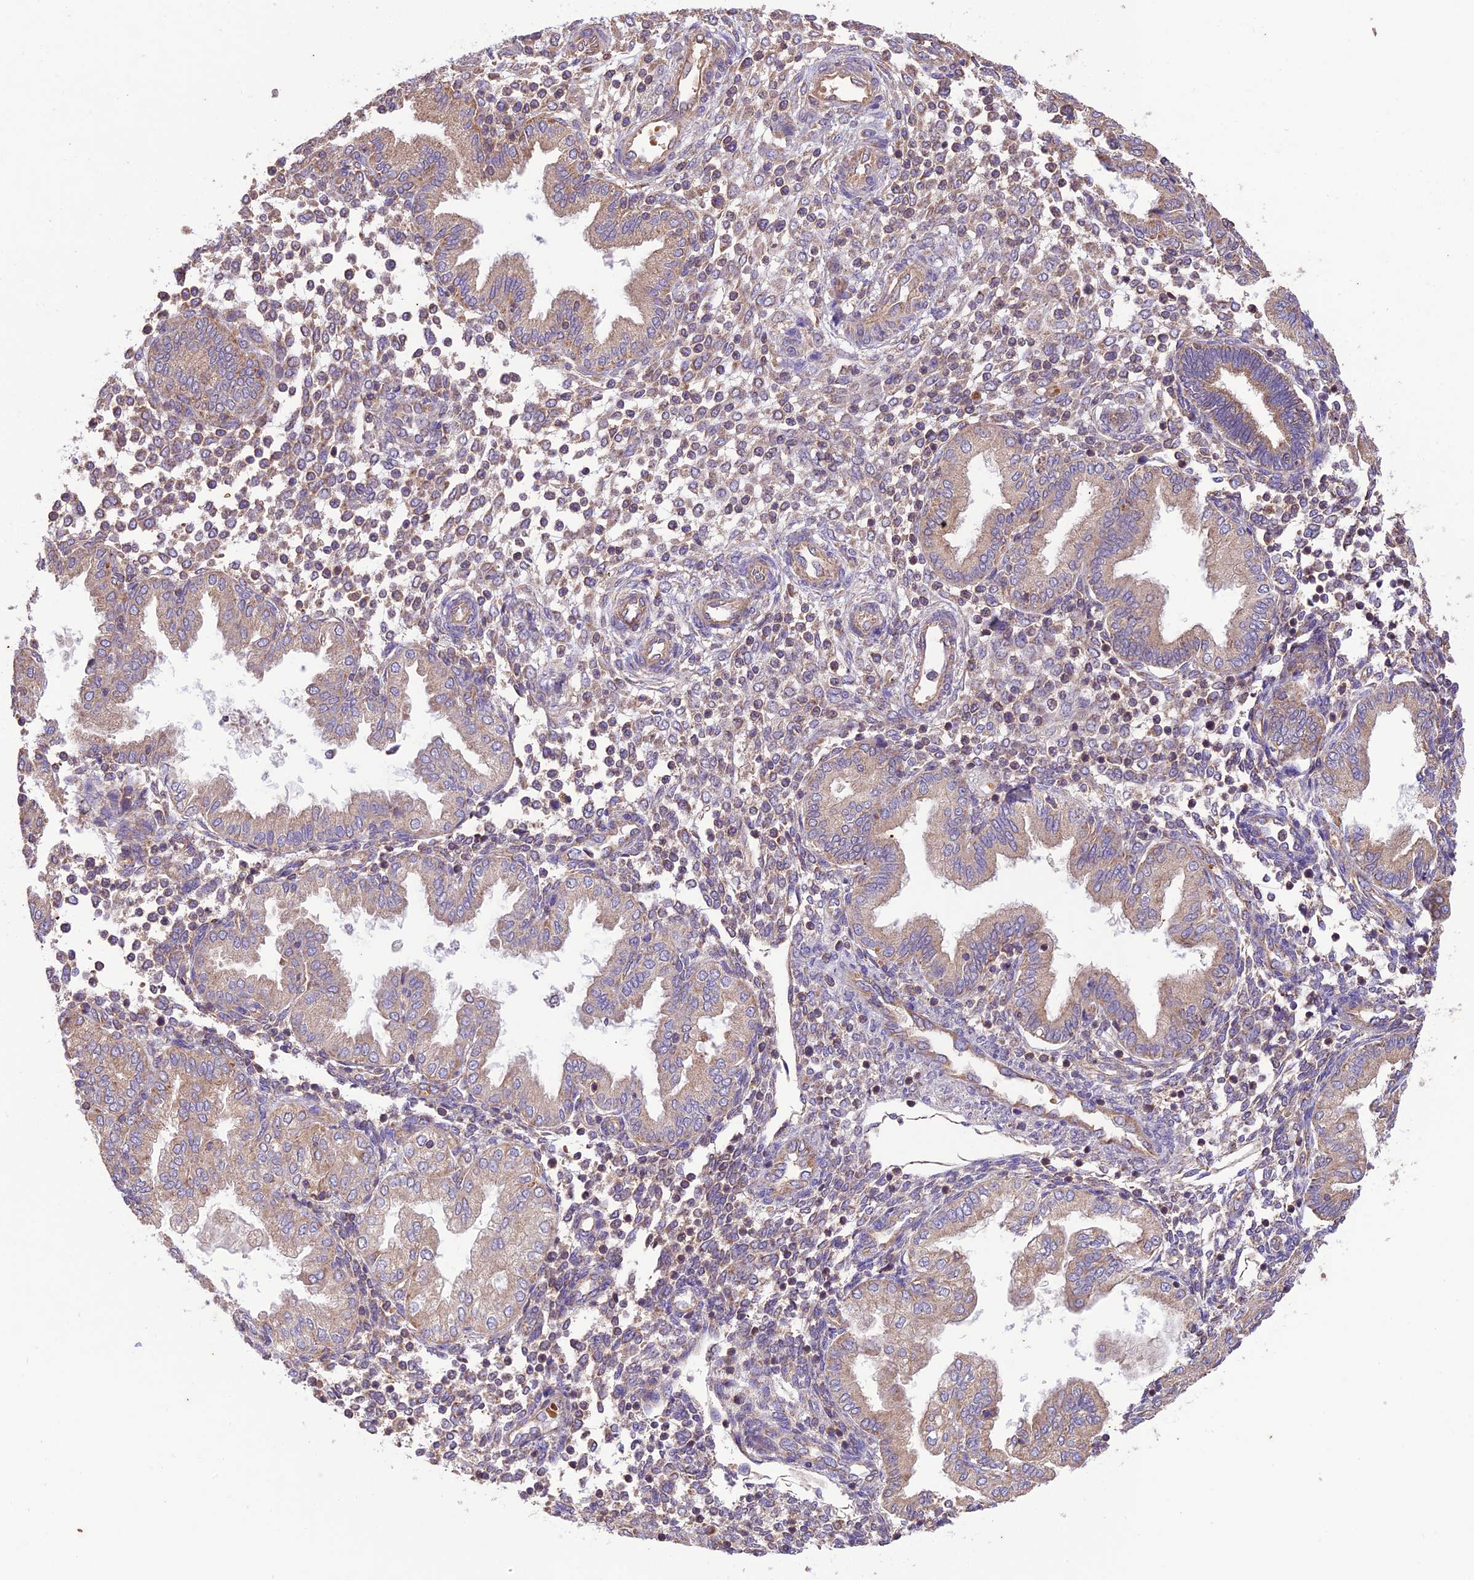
{"staining": {"intensity": "weak", "quantity": "<25%", "location": "cytoplasmic/membranous"}, "tissue": "endometrium", "cell_type": "Cells in endometrial stroma", "image_type": "normal", "snomed": [{"axis": "morphology", "description": "Normal tissue, NOS"}, {"axis": "topography", "description": "Endometrium"}], "caption": "The histopathology image reveals no staining of cells in endometrial stroma in unremarkable endometrium. The staining was performed using DAB to visualize the protein expression in brown, while the nuclei were stained in blue with hematoxylin (Magnification: 20x).", "gene": "NDUFAF1", "patient": {"sex": "female", "age": 53}}